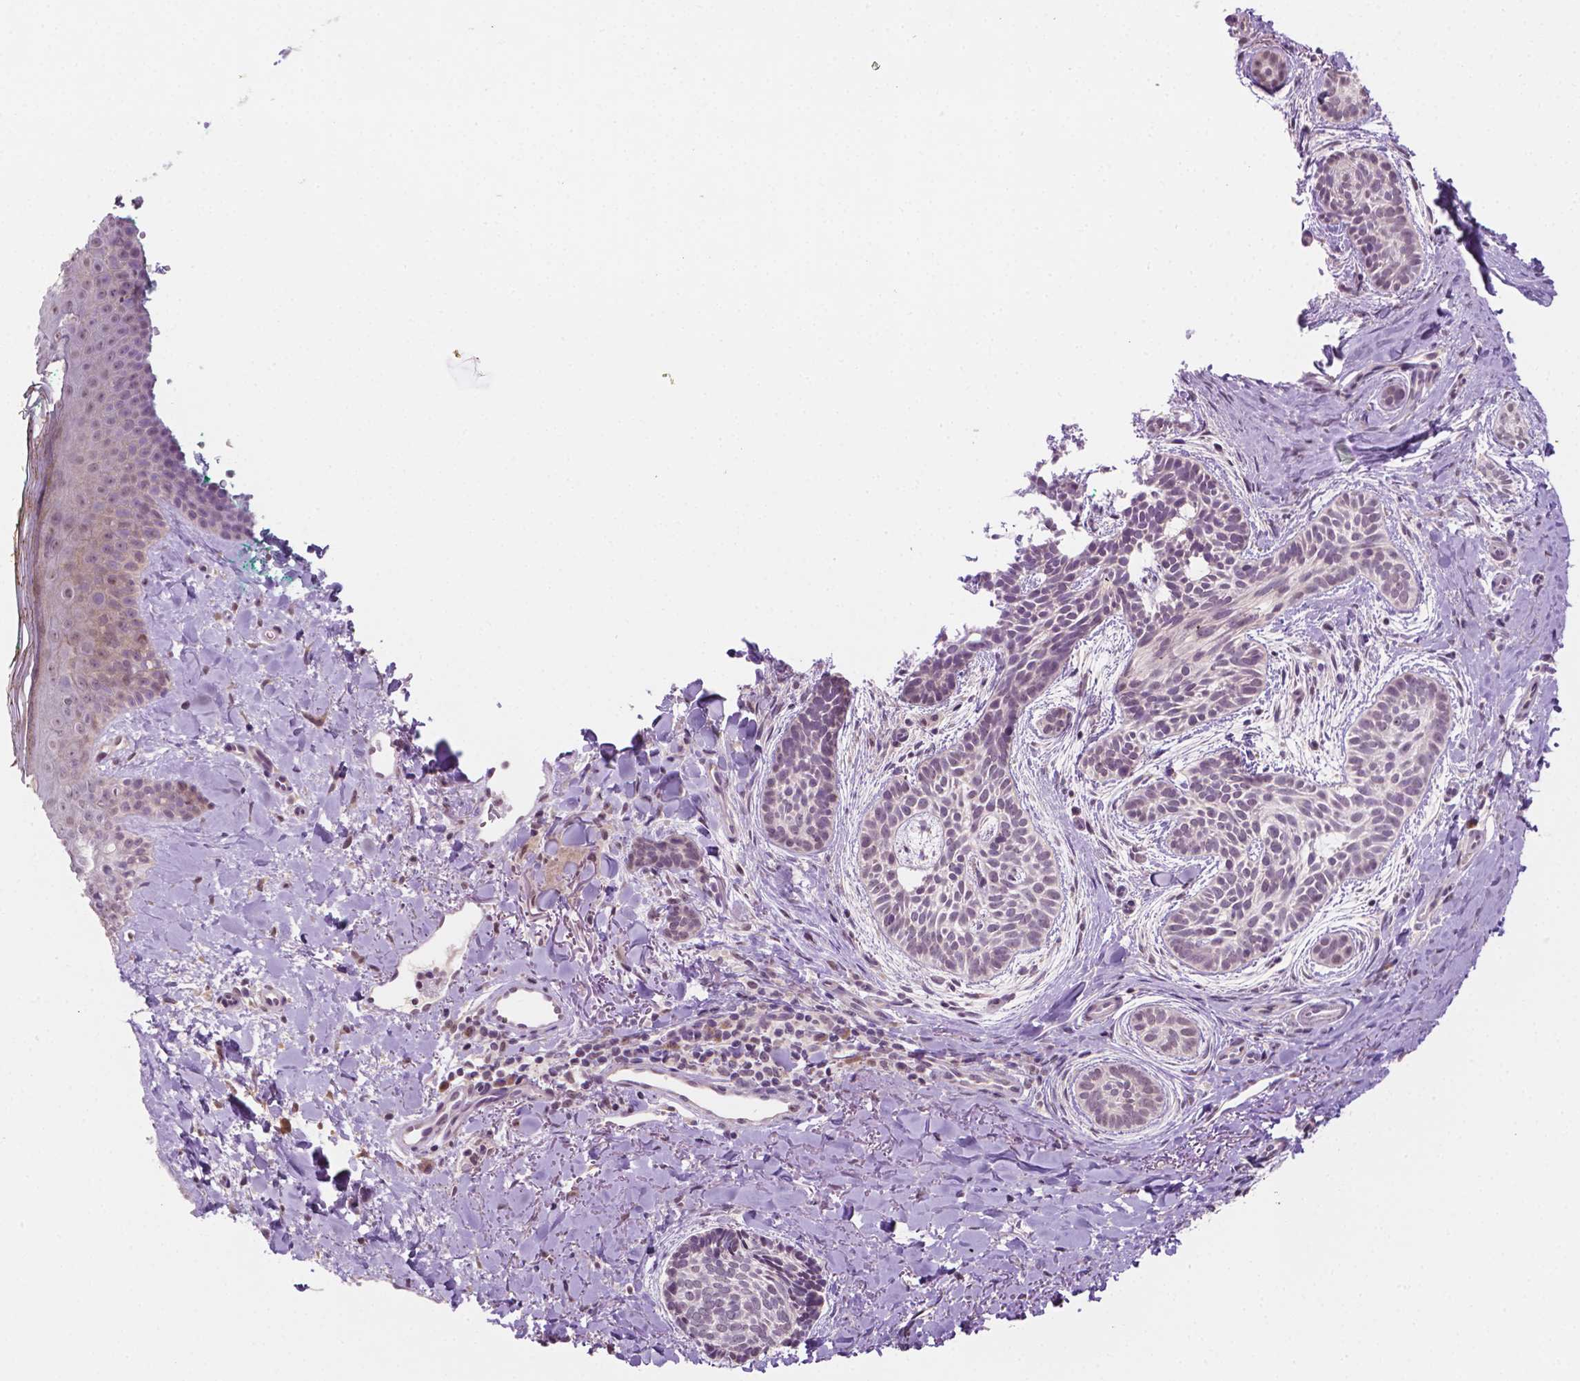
{"staining": {"intensity": "negative", "quantity": "none", "location": "none"}, "tissue": "skin cancer", "cell_type": "Tumor cells", "image_type": "cancer", "snomed": [{"axis": "morphology", "description": "Basal cell carcinoma"}, {"axis": "topography", "description": "Skin"}], "caption": "Immunohistochemistry (IHC) histopathology image of neoplastic tissue: human skin basal cell carcinoma stained with DAB (3,3'-diaminobenzidine) displays no significant protein positivity in tumor cells.", "gene": "SHLD3", "patient": {"sex": "male", "age": 63}}